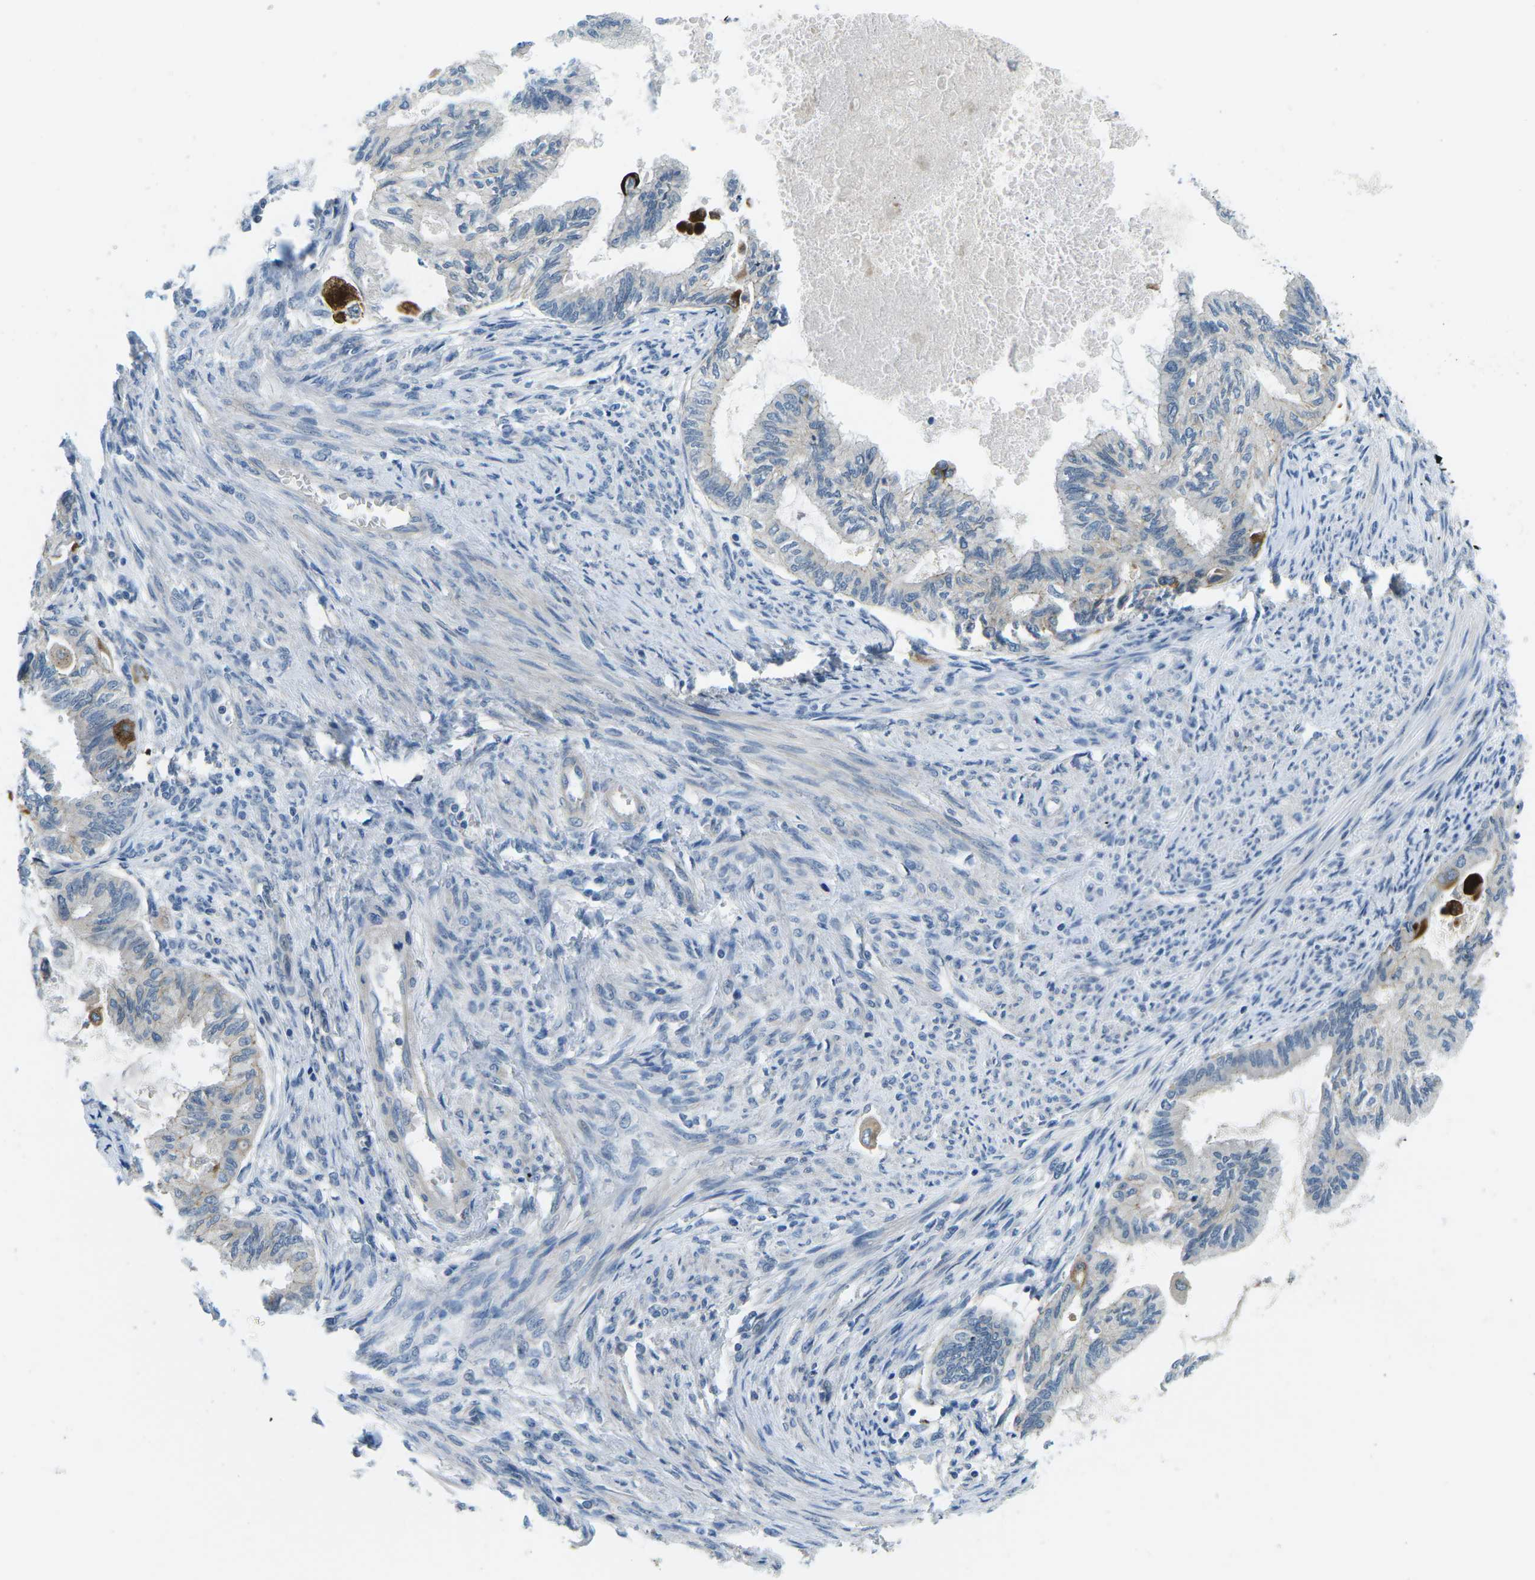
{"staining": {"intensity": "negative", "quantity": "none", "location": "none"}, "tissue": "cervical cancer", "cell_type": "Tumor cells", "image_type": "cancer", "snomed": [{"axis": "morphology", "description": "Normal tissue, NOS"}, {"axis": "morphology", "description": "Adenocarcinoma, NOS"}, {"axis": "topography", "description": "Cervix"}, {"axis": "topography", "description": "Endometrium"}], "caption": "Cervical adenocarcinoma stained for a protein using IHC reveals no positivity tumor cells.", "gene": "CTNND1", "patient": {"sex": "female", "age": 86}}